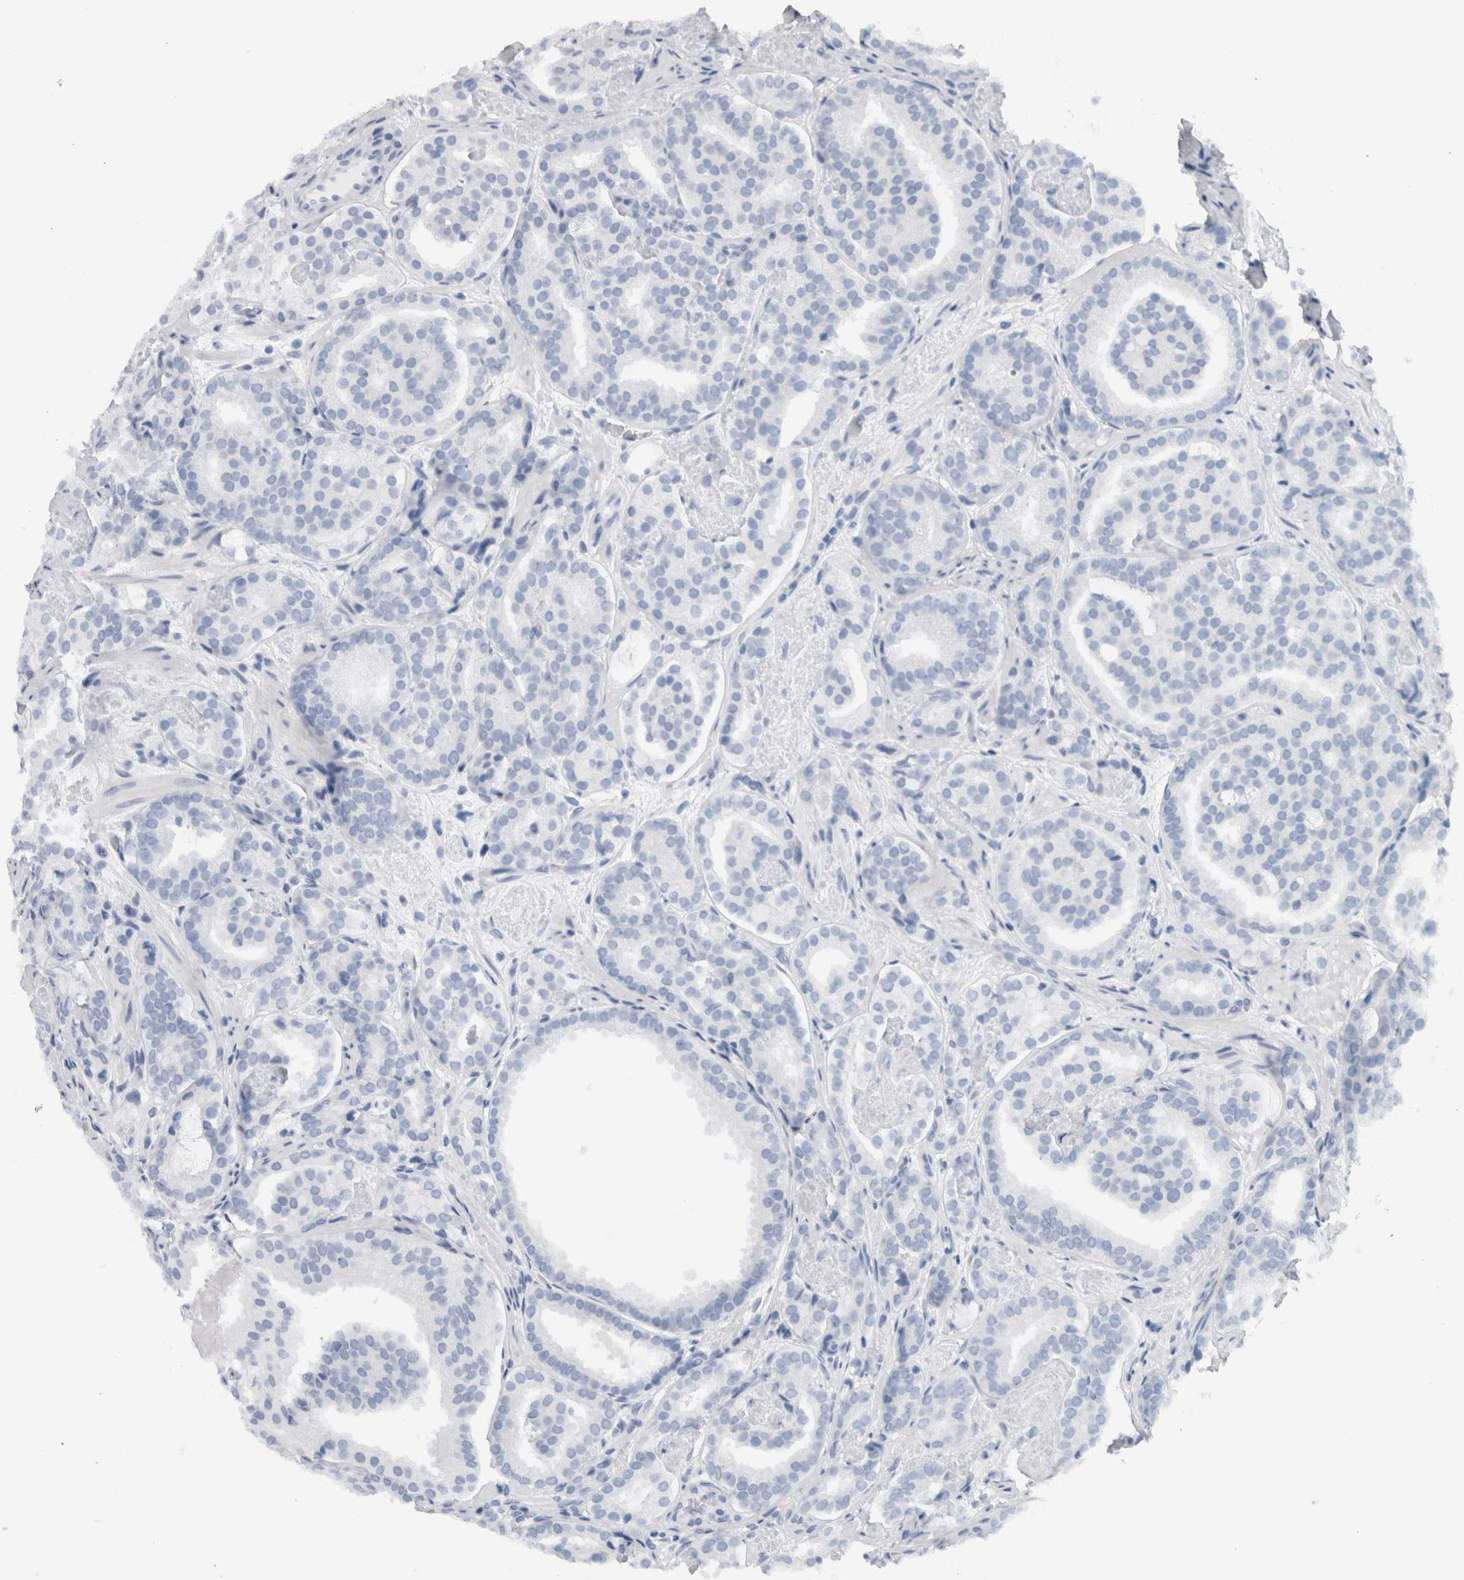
{"staining": {"intensity": "weak", "quantity": "<25%", "location": "cytoplasmic/membranous"}, "tissue": "prostate cancer", "cell_type": "Tumor cells", "image_type": "cancer", "snomed": [{"axis": "morphology", "description": "Adenocarcinoma, Low grade"}, {"axis": "topography", "description": "Prostate"}], "caption": "Immunohistochemical staining of prostate cancer (adenocarcinoma (low-grade)) demonstrates no significant staining in tumor cells.", "gene": "CD63", "patient": {"sex": "male", "age": 69}}